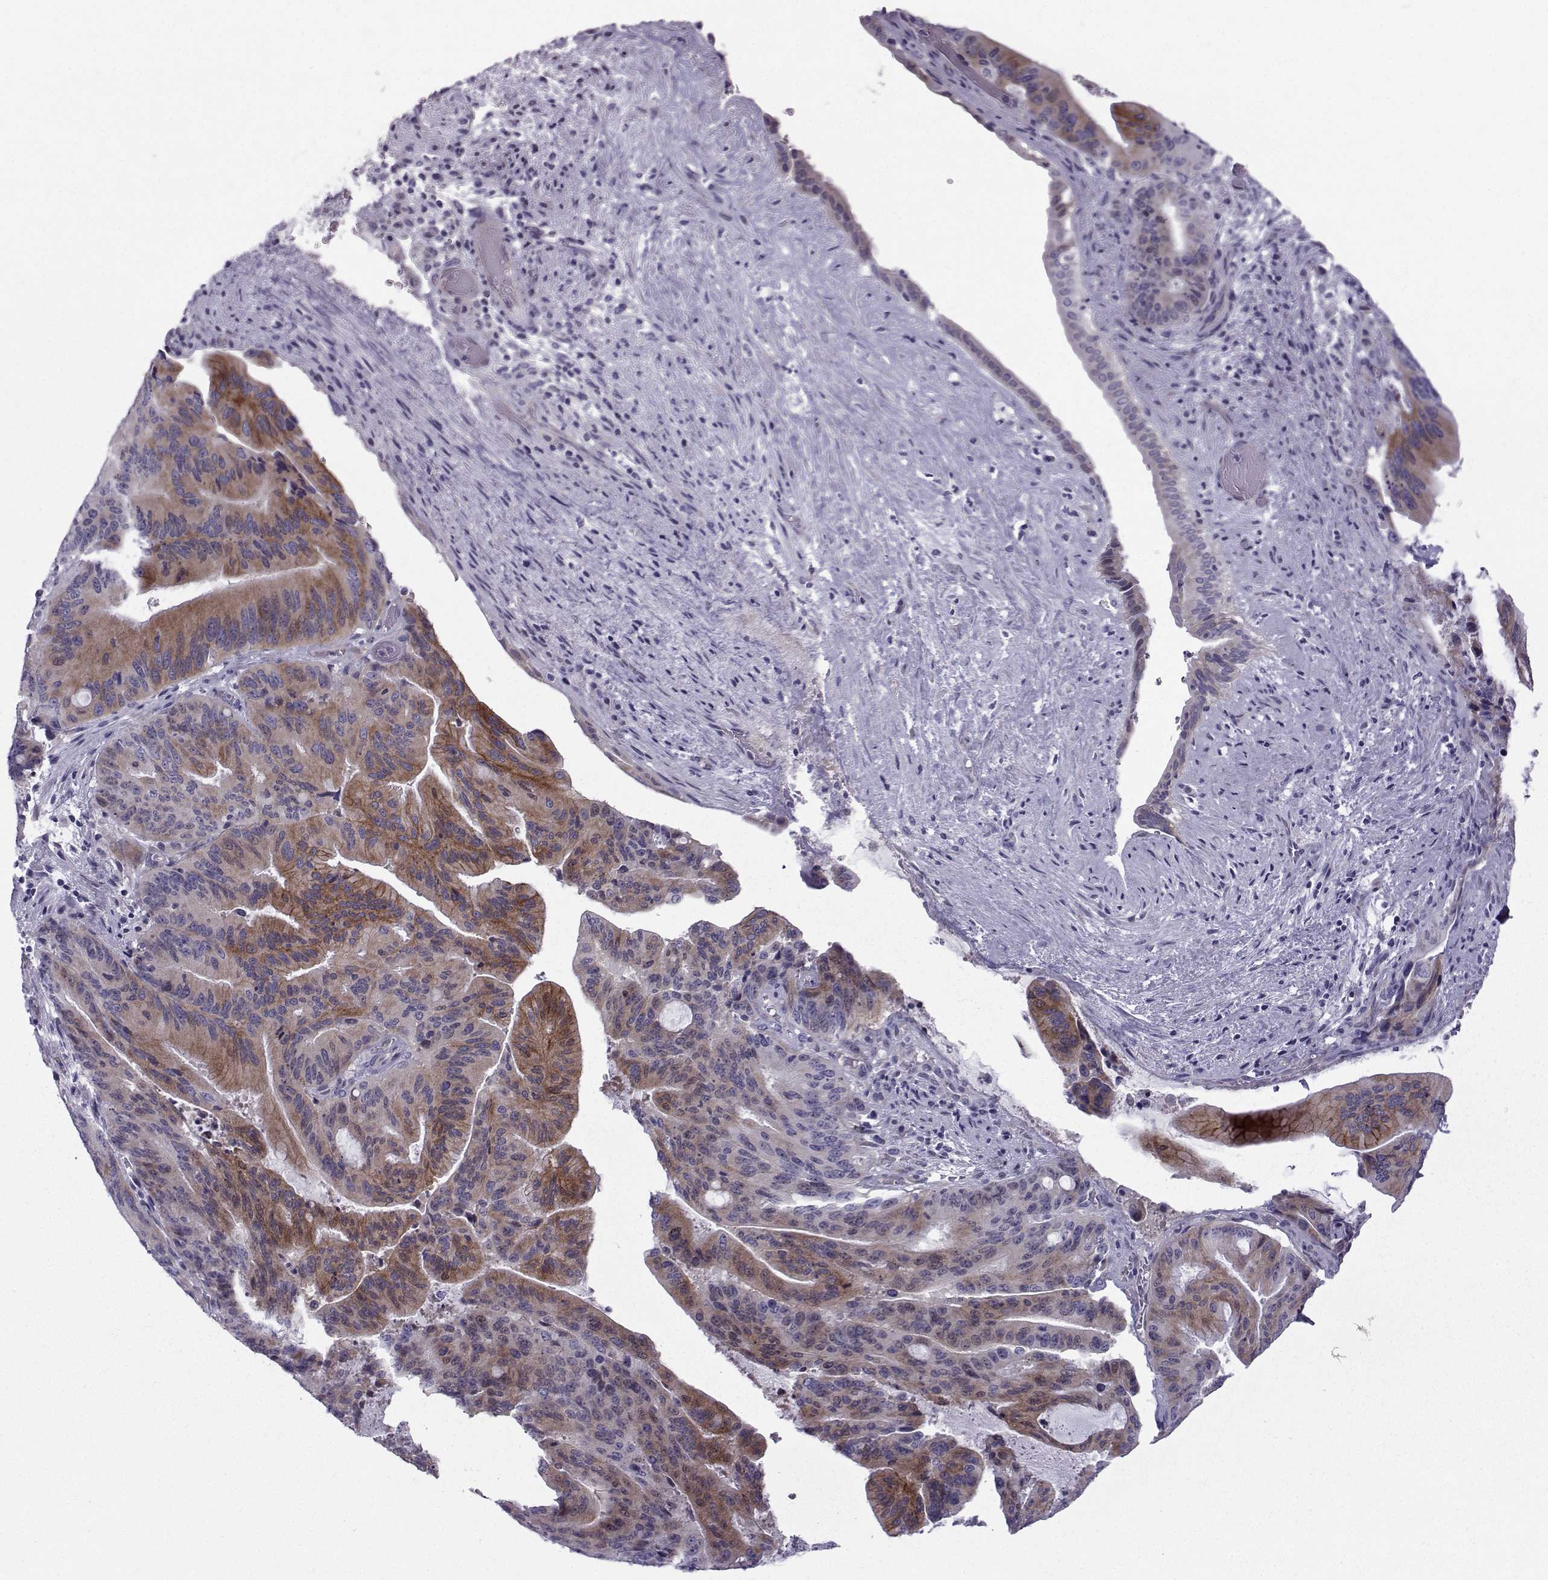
{"staining": {"intensity": "moderate", "quantity": "<25%", "location": "cytoplasmic/membranous"}, "tissue": "liver cancer", "cell_type": "Tumor cells", "image_type": "cancer", "snomed": [{"axis": "morphology", "description": "Cholangiocarcinoma"}, {"axis": "topography", "description": "Liver"}], "caption": "A brown stain labels moderate cytoplasmic/membranous expression of a protein in human liver cholangiocarcinoma tumor cells.", "gene": "DMRT3", "patient": {"sex": "female", "age": 73}}